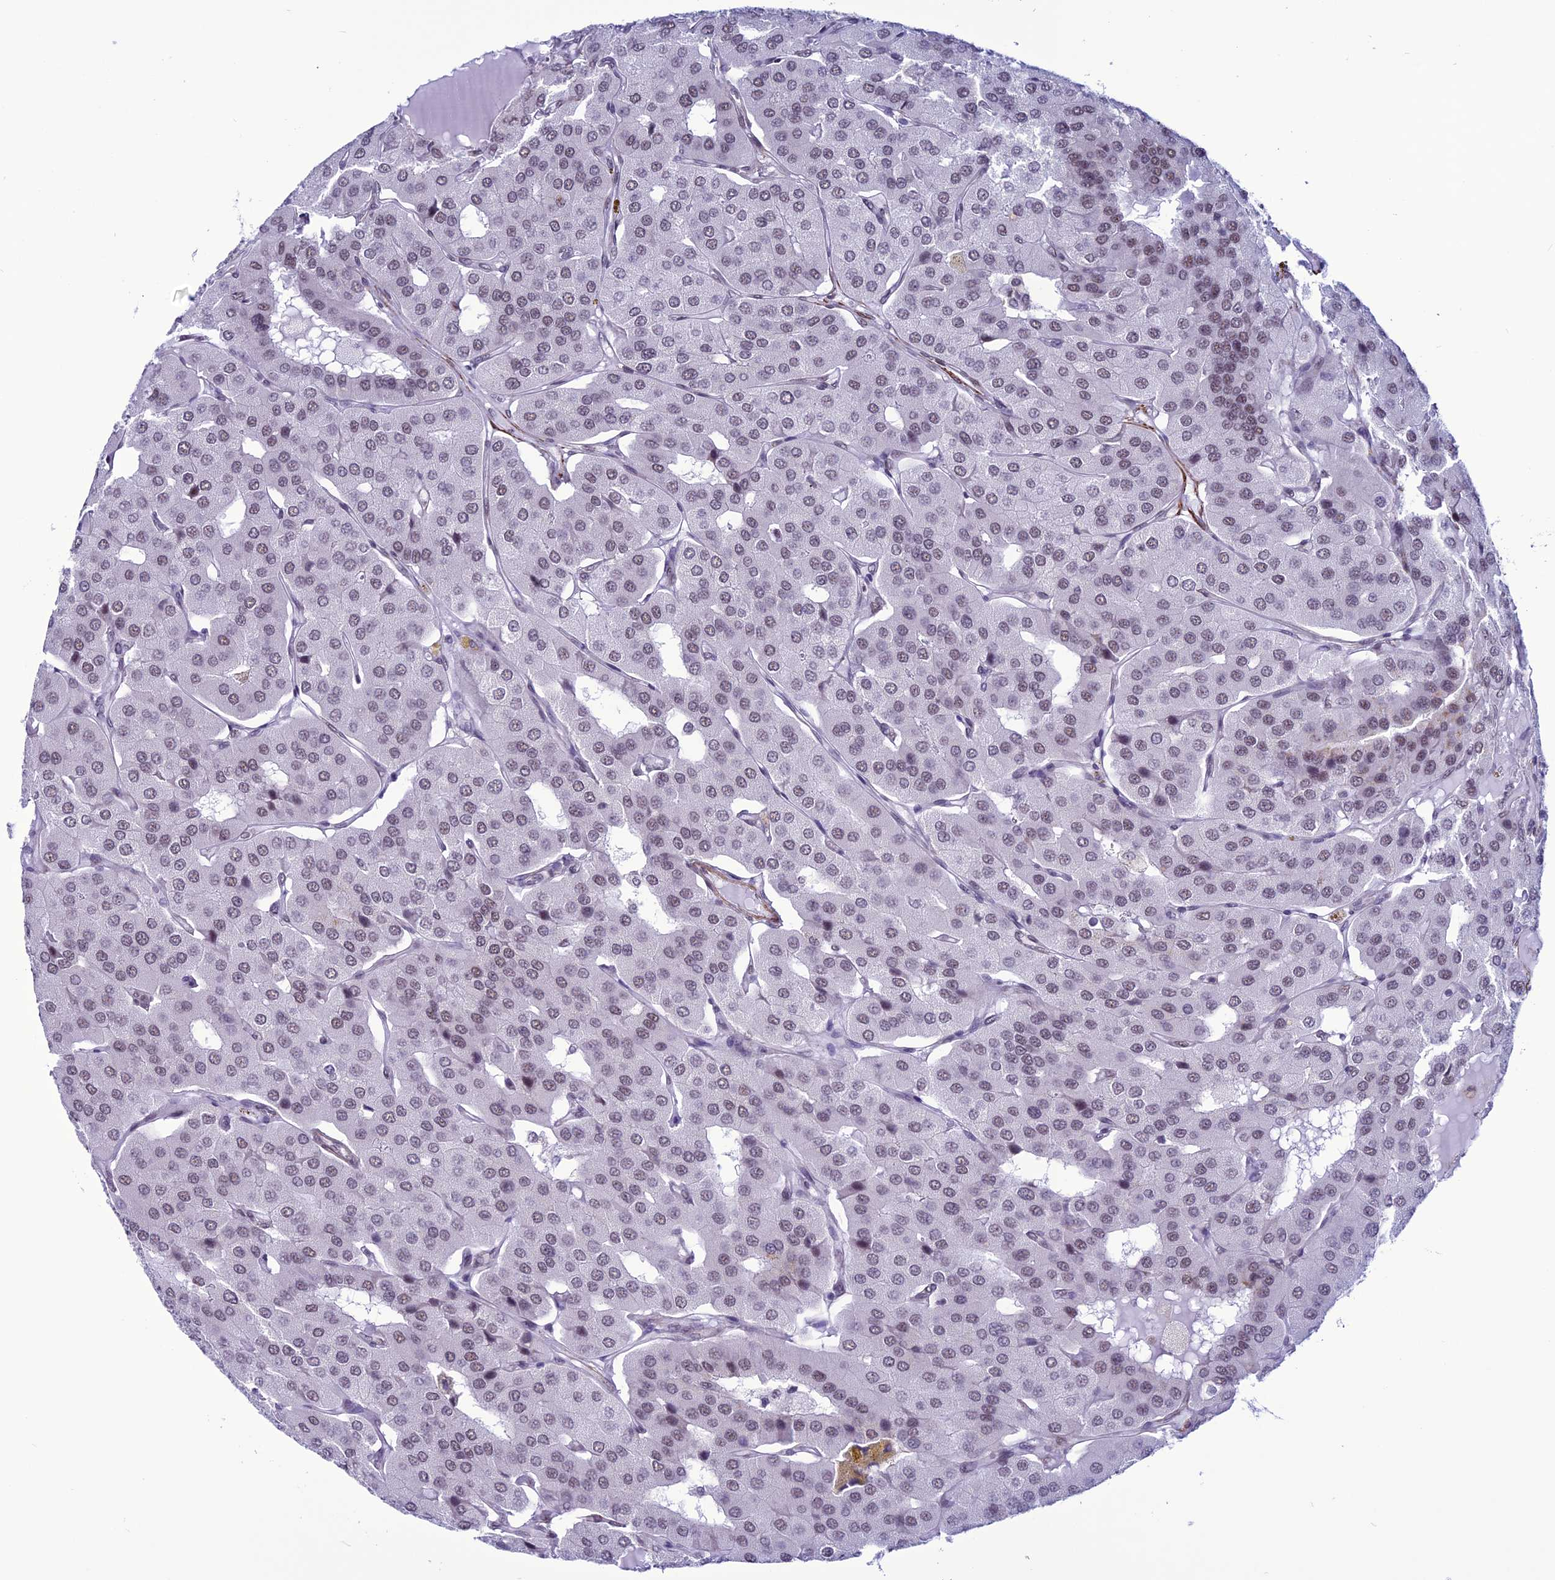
{"staining": {"intensity": "weak", "quantity": "25%-75%", "location": "nuclear"}, "tissue": "parathyroid gland", "cell_type": "Glandular cells", "image_type": "normal", "snomed": [{"axis": "morphology", "description": "Normal tissue, NOS"}, {"axis": "morphology", "description": "Adenoma, NOS"}, {"axis": "topography", "description": "Parathyroid gland"}], "caption": "Immunohistochemical staining of unremarkable parathyroid gland demonstrates 25%-75% levels of weak nuclear protein staining in about 25%-75% of glandular cells.", "gene": "U2AF1", "patient": {"sex": "female", "age": 86}}